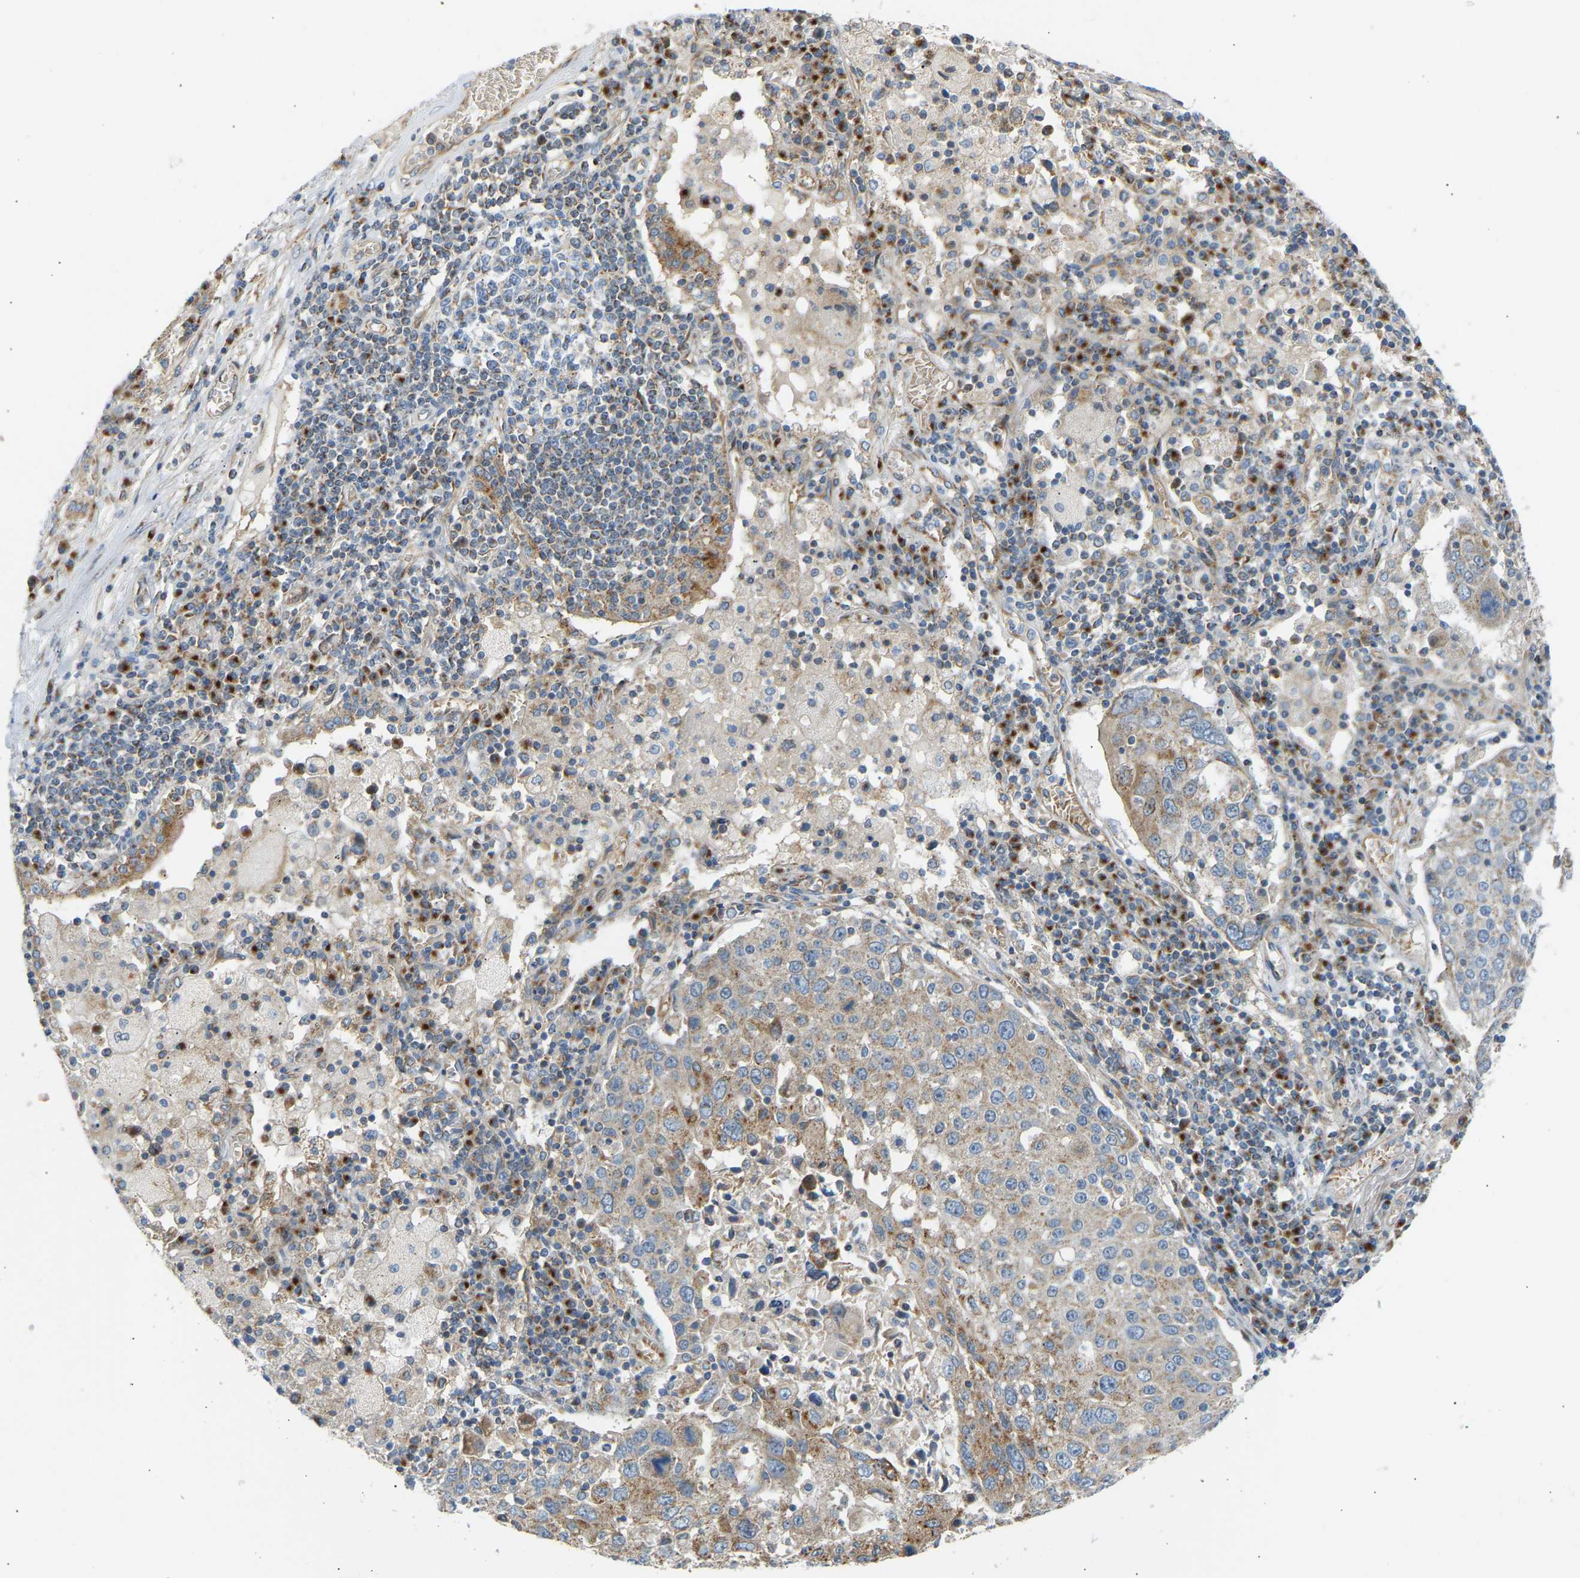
{"staining": {"intensity": "moderate", "quantity": "25%-75%", "location": "cytoplasmic/membranous"}, "tissue": "lung cancer", "cell_type": "Tumor cells", "image_type": "cancer", "snomed": [{"axis": "morphology", "description": "Squamous cell carcinoma, NOS"}, {"axis": "topography", "description": "Lung"}], "caption": "Protein expression analysis of human lung cancer reveals moderate cytoplasmic/membranous expression in approximately 25%-75% of tumor cells. (IHC, brightfield microscopy, high magnification).", "gene": "YIPF2", "patient": {"sex": "male", "age": 65}}